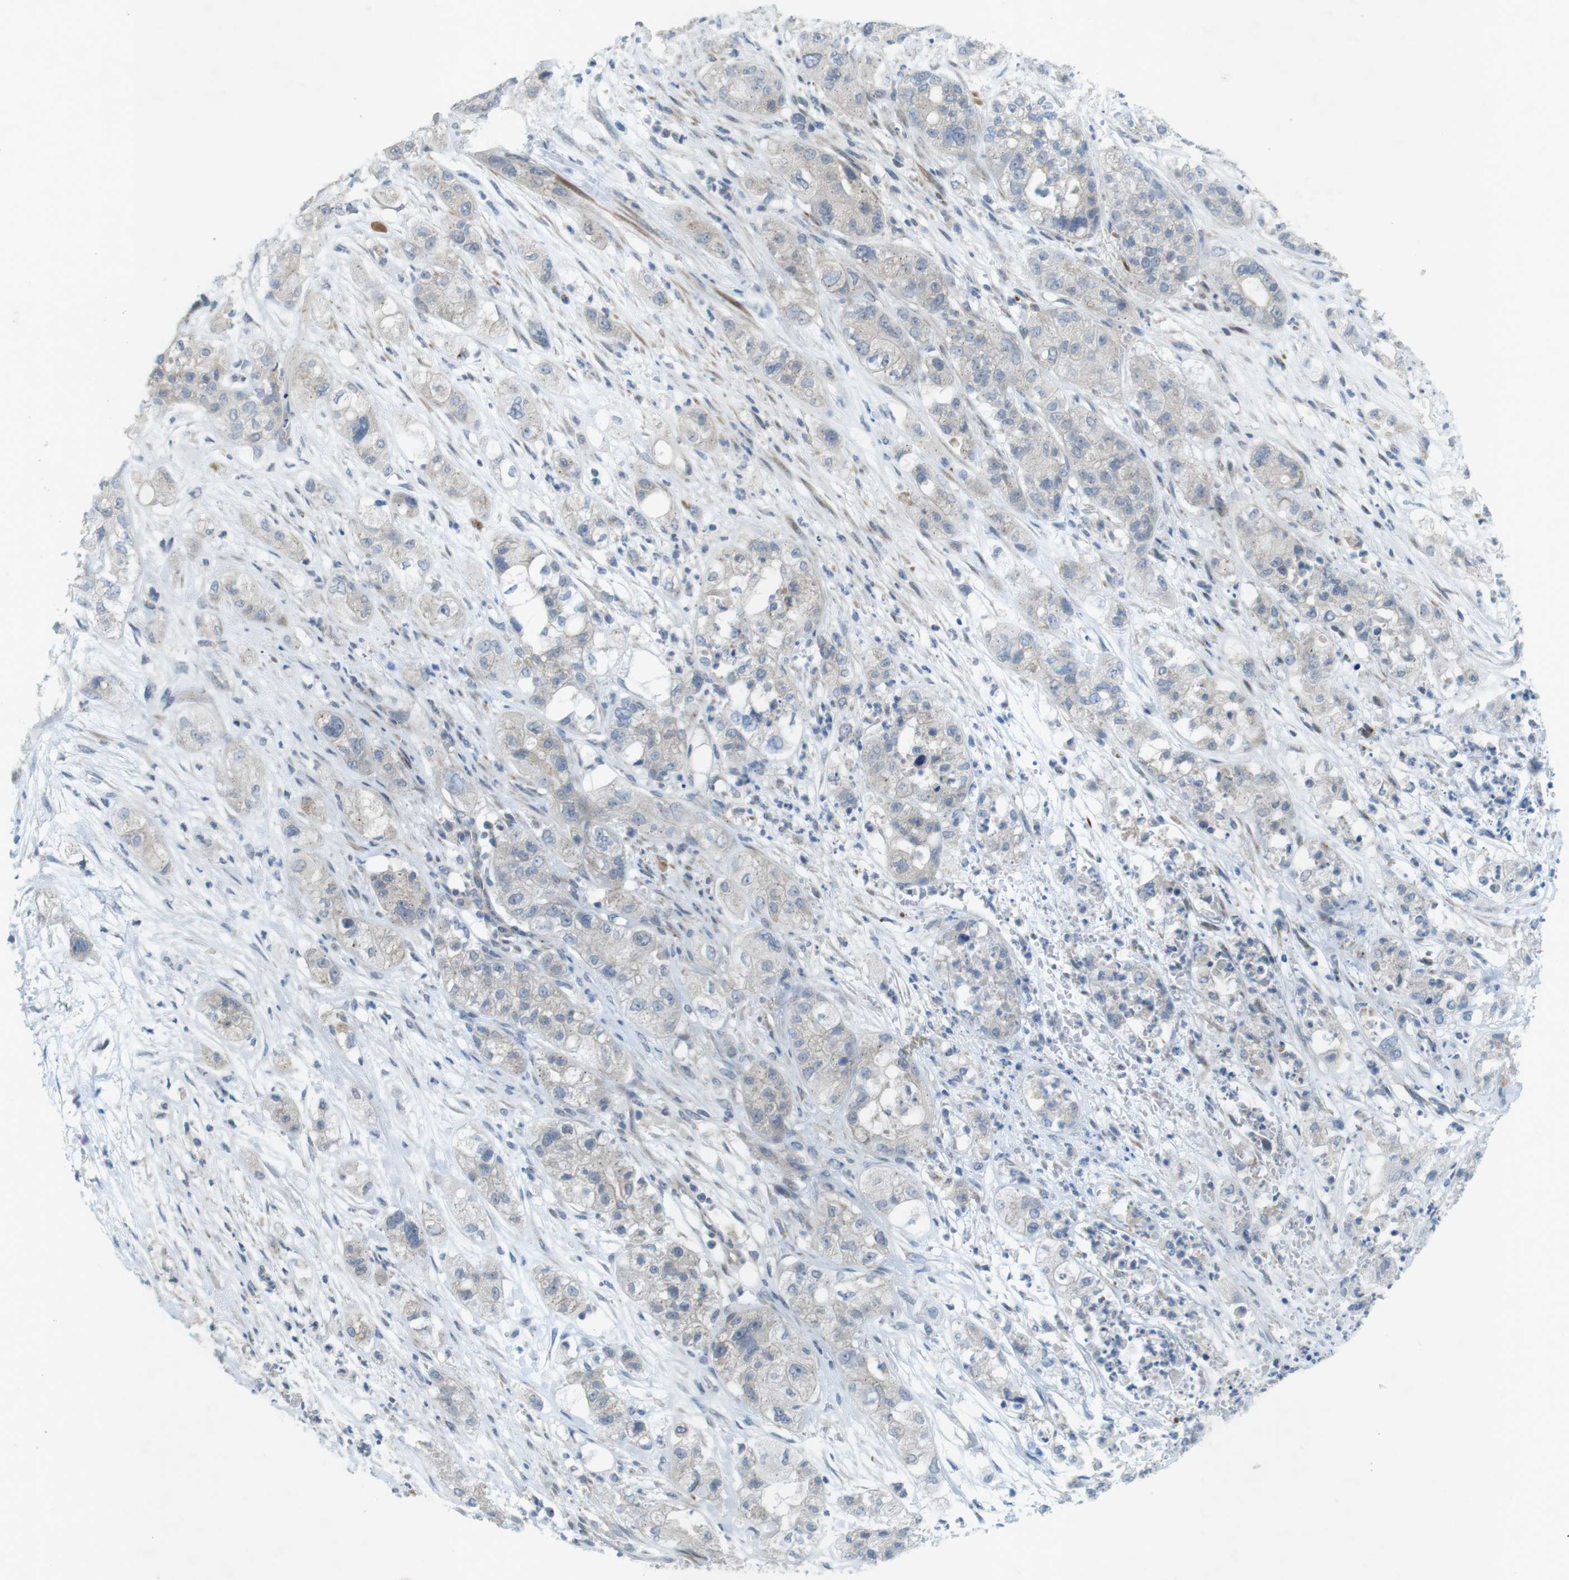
{"staining": {"intensity": "negative", "quantity": "none", "location": "none"}, "tissue": "pancreatic cancer", "cell_type": "Tumor cells", "image_type": "cancer", "snomed": [{"axis": "morphology", "description": "Adenocarcinoma, NOS"}, {"axis": "topography", "description": "Pancreas"}], "caption": "Immunohistochemistry of pancreatic cancer shows no expression in tumor cells.", "gene": "TYW1", "patient": {"sex": "female", "age": 78}}